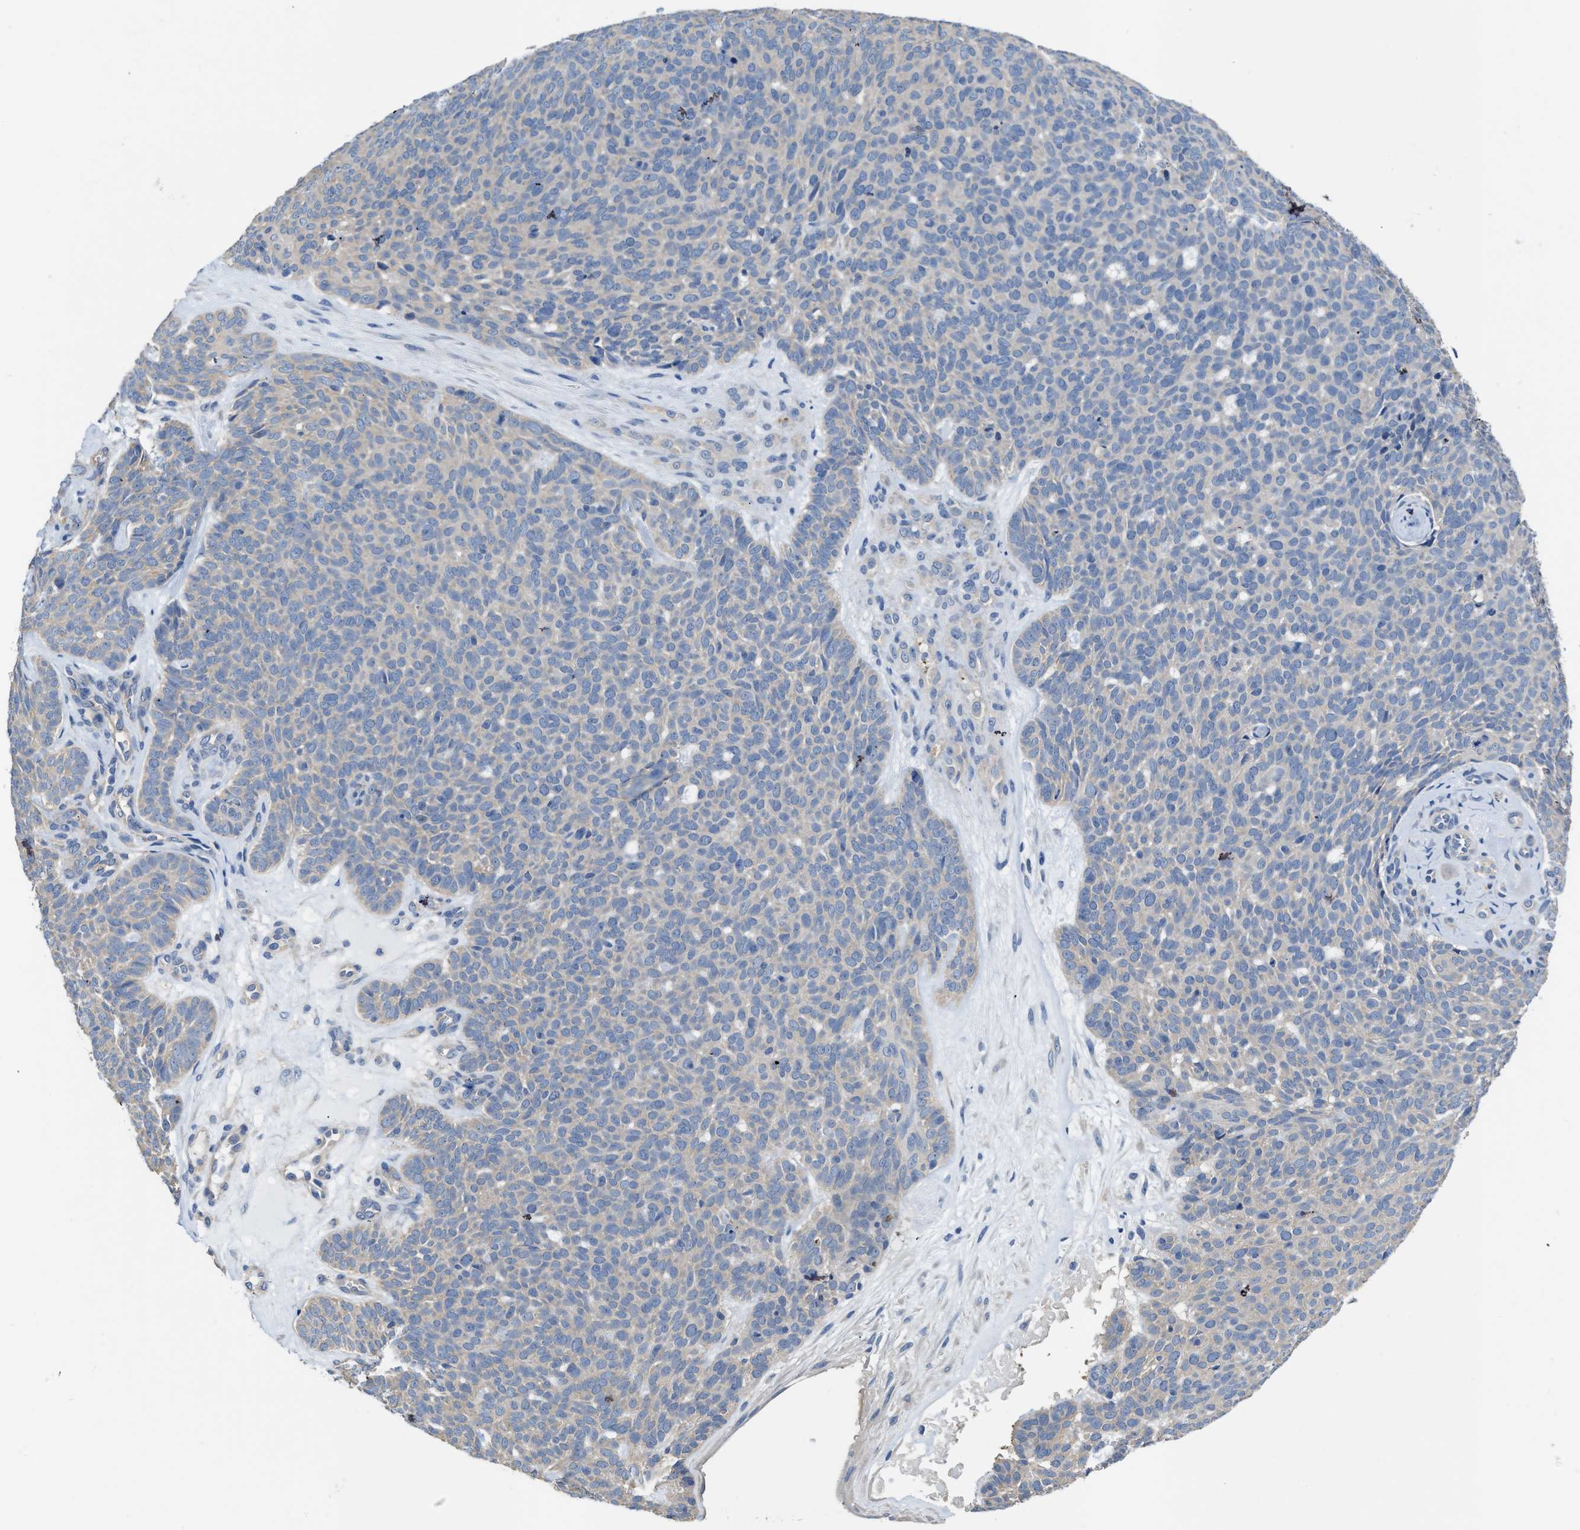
{"staining": {"intensity": "negative", "quantity": "none", "location": "none"}, "tissue": "skin cancer", "cell_type": "Tumor cells", "image_type": "cancer", "snomed": [{"axis": "morphology", "description": "Basal cell carcinoma"}, {"axis": "topography", "description": "Skin"}], "caption": "This is an immunohistochemistry (IHC) micrograph of basal cell carcinoma (skin). There is no positivity in tumor cells.", "gene": "C22orf42", "patient": {"sex": "male", "age": 61}}